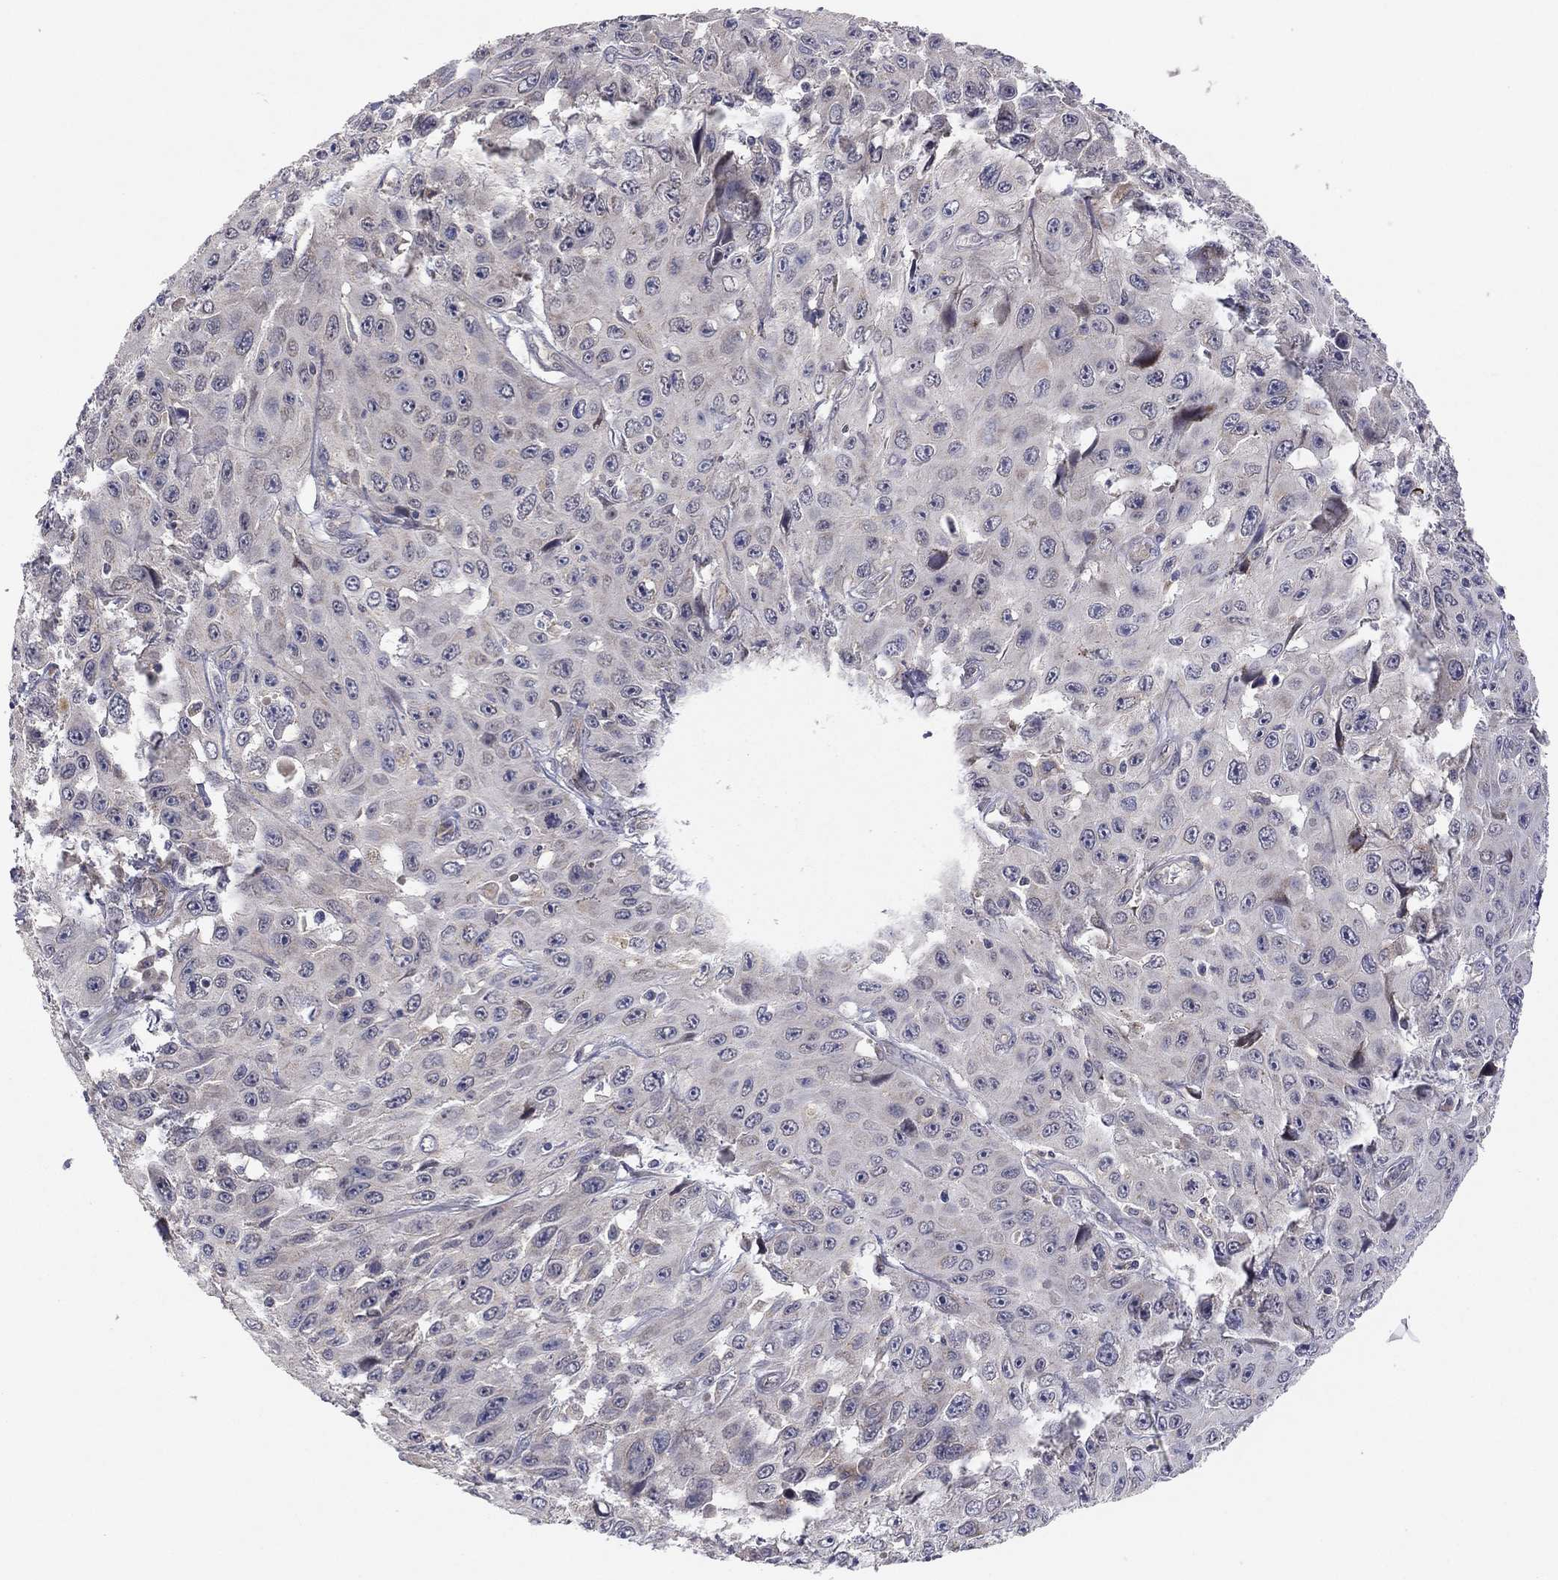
{"staining": {"intensity": "negative", "quantity": "none", "location": "none"}, "tissue": "skin cancer", "cell_type": "Tumor cells", "image_type": "cancer", "snomed": [{"axis": "morphology", "description": "Squamous cell carcinoma, NOS"}, {"axis": "topography", "description": "Skin"}], "caption": "Skin squamous cell carcinoma was stained to show a protein in brown. There is no significant staining in tumor cells.", "gene": "CRACDL", "patient": {"sex": "male", "age": 82}}